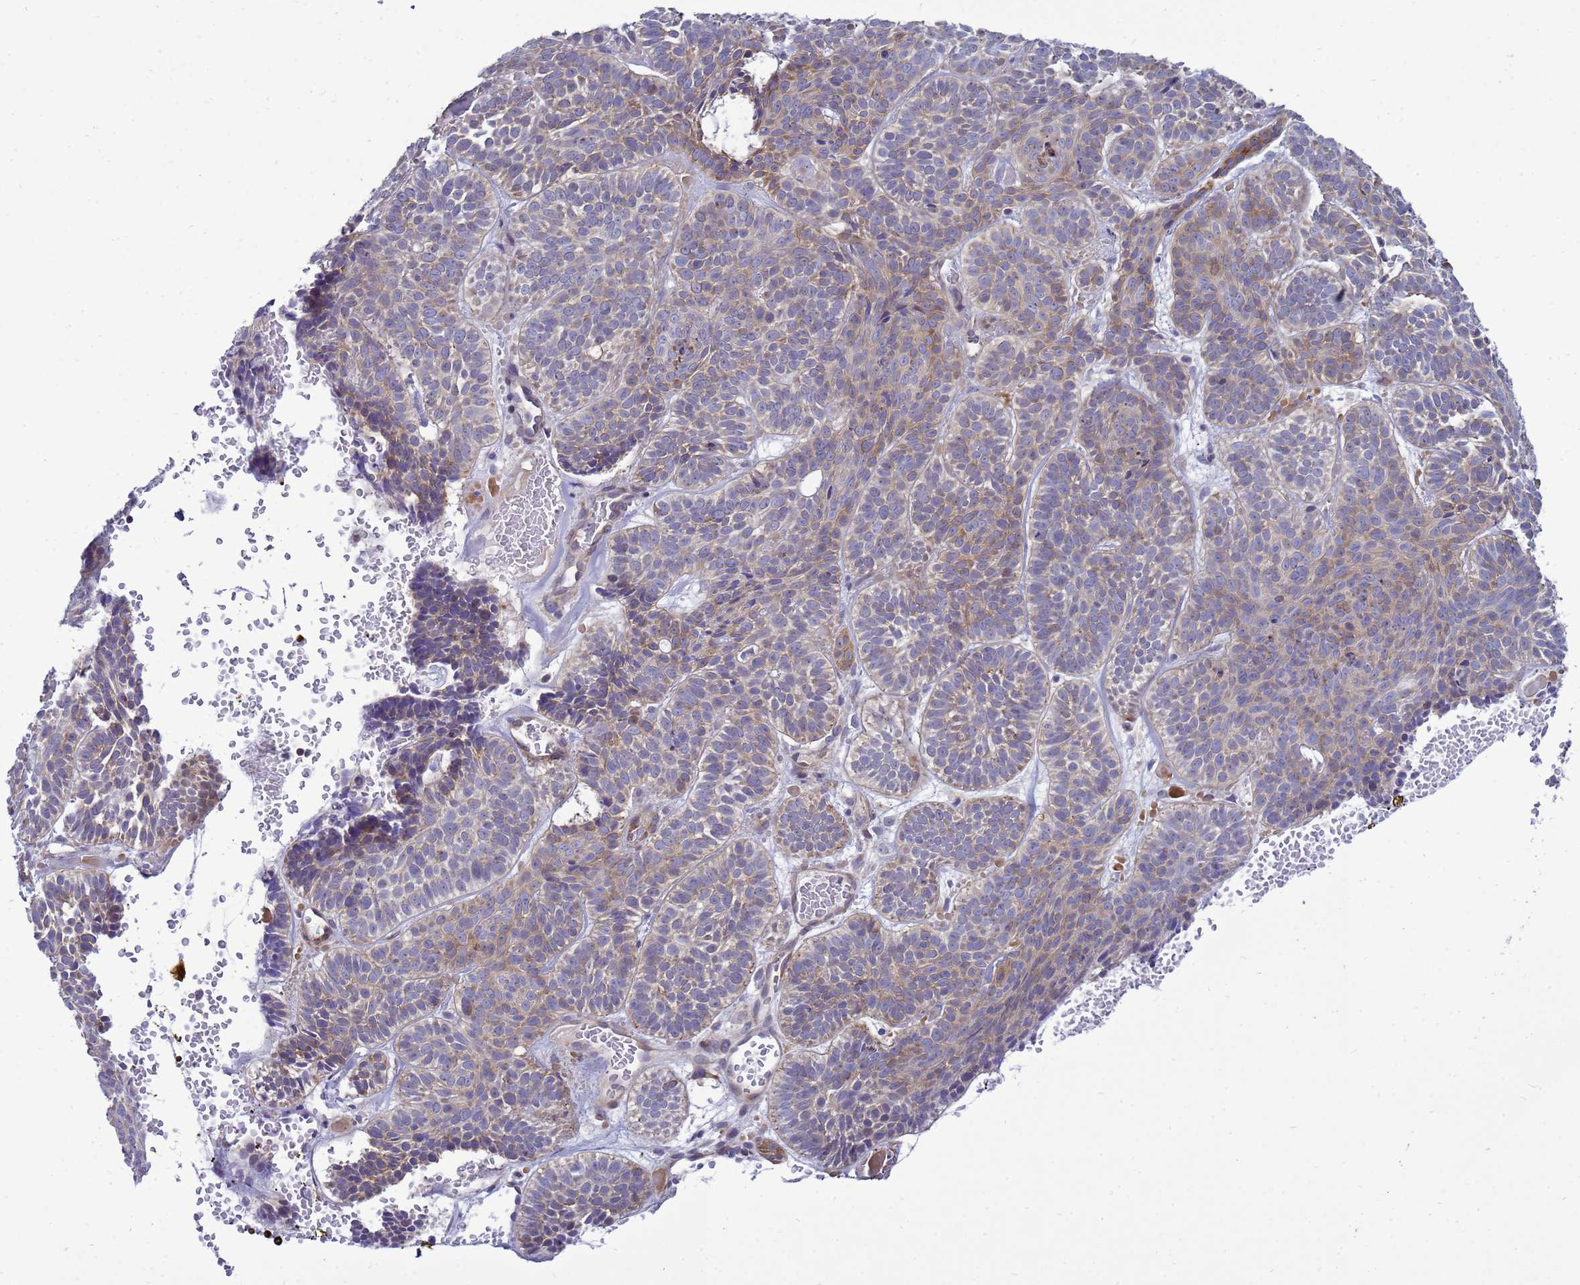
{"staining": {"intensity": "weak", "quantity": "25%-75%", "location": "cytoplasmic/membranous"}, "tissue": "skin cancer", "cell_type": "Tumor cells", "image_type": "cancer", "snomed": [{"axis": "morphology", "description": "Basal cell carcinoma"}, {"axis": "topography", "description": "Skin"}], "caption": "The image displays immunohistochemical staining of basal cell carcinoma (skin). There is weak cytoplasmic/membranous expression is appreciated in about 25%-75% of tumor cells. Nuclei are stained in blue.", "gene": "MON1B", "patient": {"sex": "male", "age": 85}}